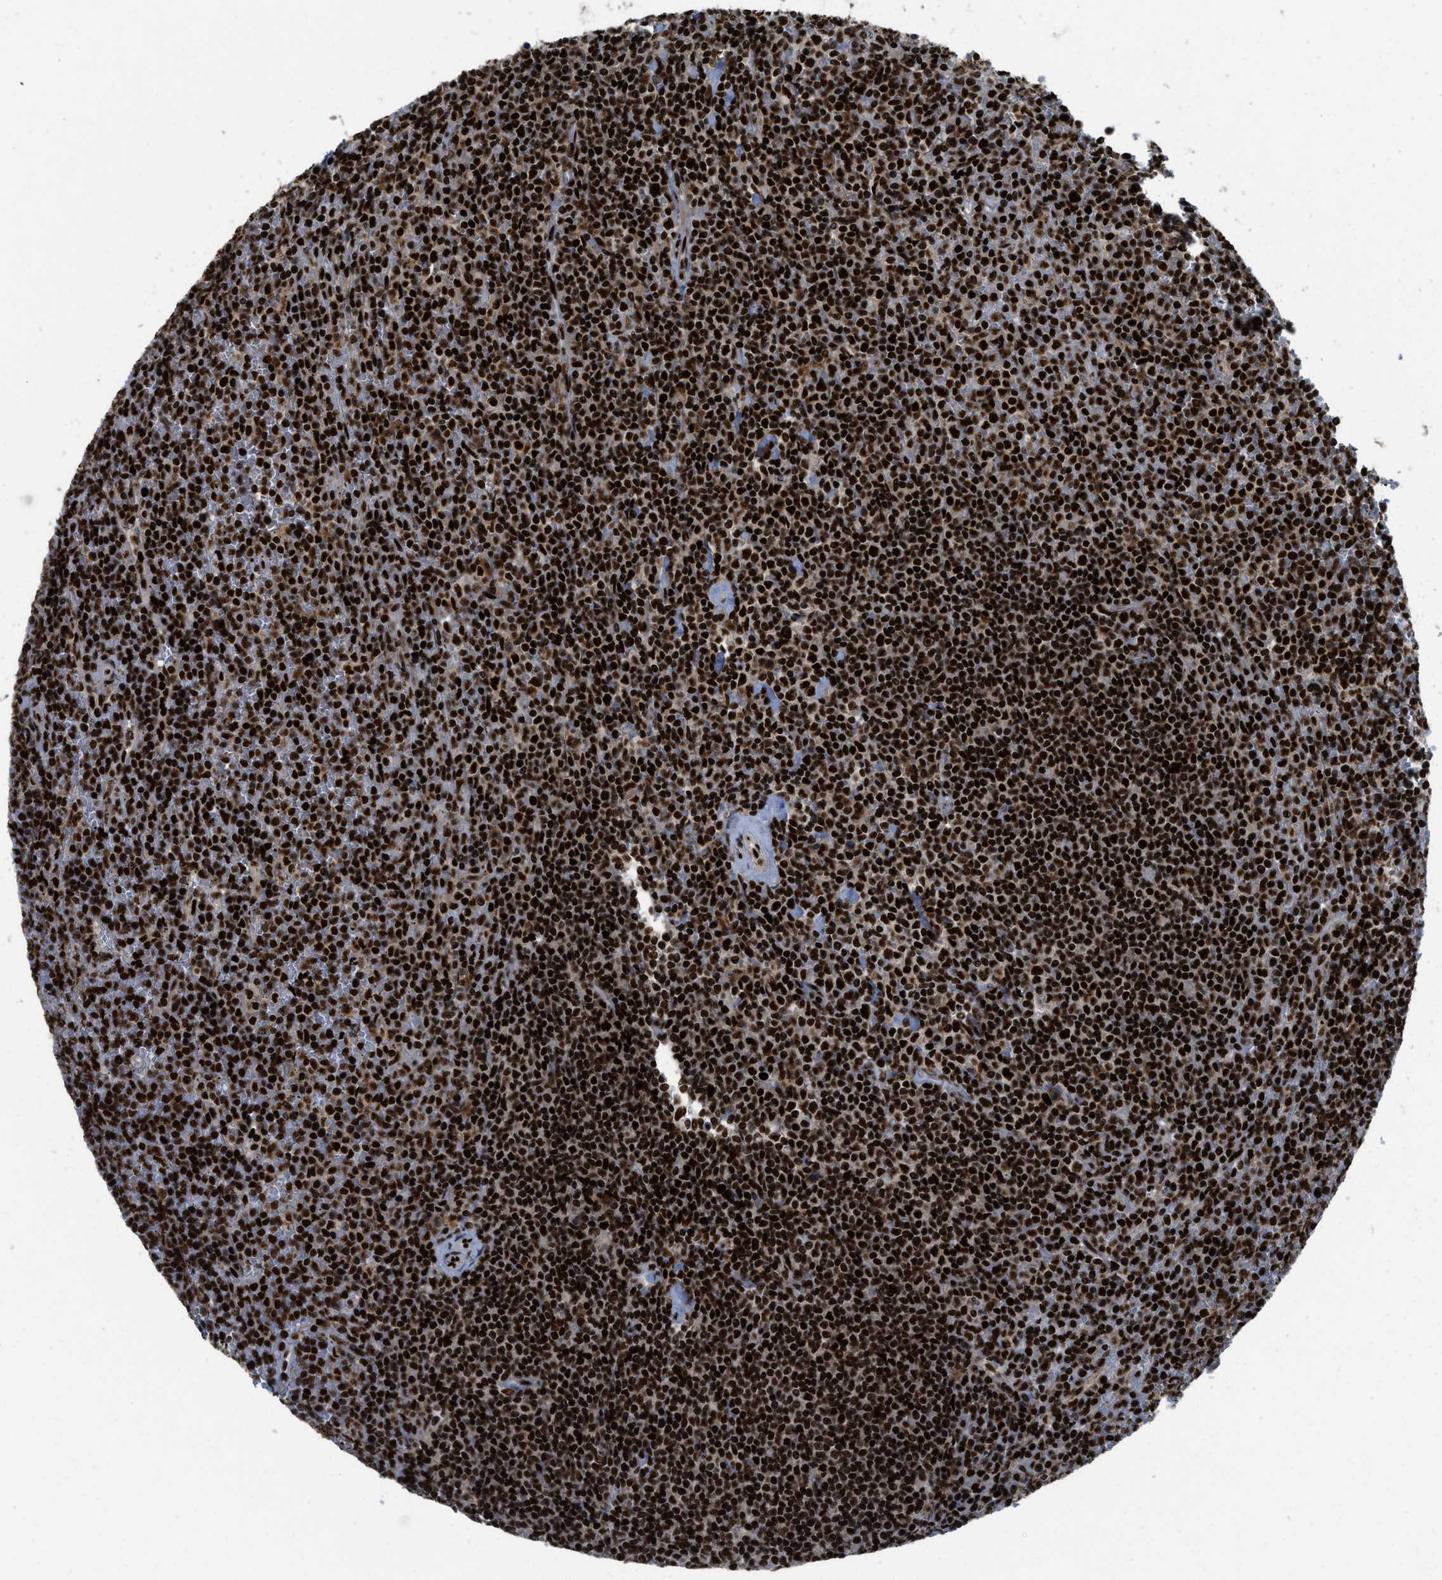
{"staining": {"intensity": "strong", "quantity": ">75%", "location": "nuclear"}, "tissue": "lymphoma", "cell_type": "Tumor cells", "image_type": "cancer", "snomed": [{"axis": "morphology", "description": "Malignant lymphoma, non-Hodgkin's type, Low grade"}, {"axis": "topography", "description": "Spleen"}], "caption": "DAB immunohistochemical staining of human lymphoma exhibits strong nuclear protein staining in approximately >75% of tumor cells. (brown staining indicates protein expression, while blue staining denotes nuclei).", "gene": "RFX5", "patient": {"sex": "female", "age": 19}}